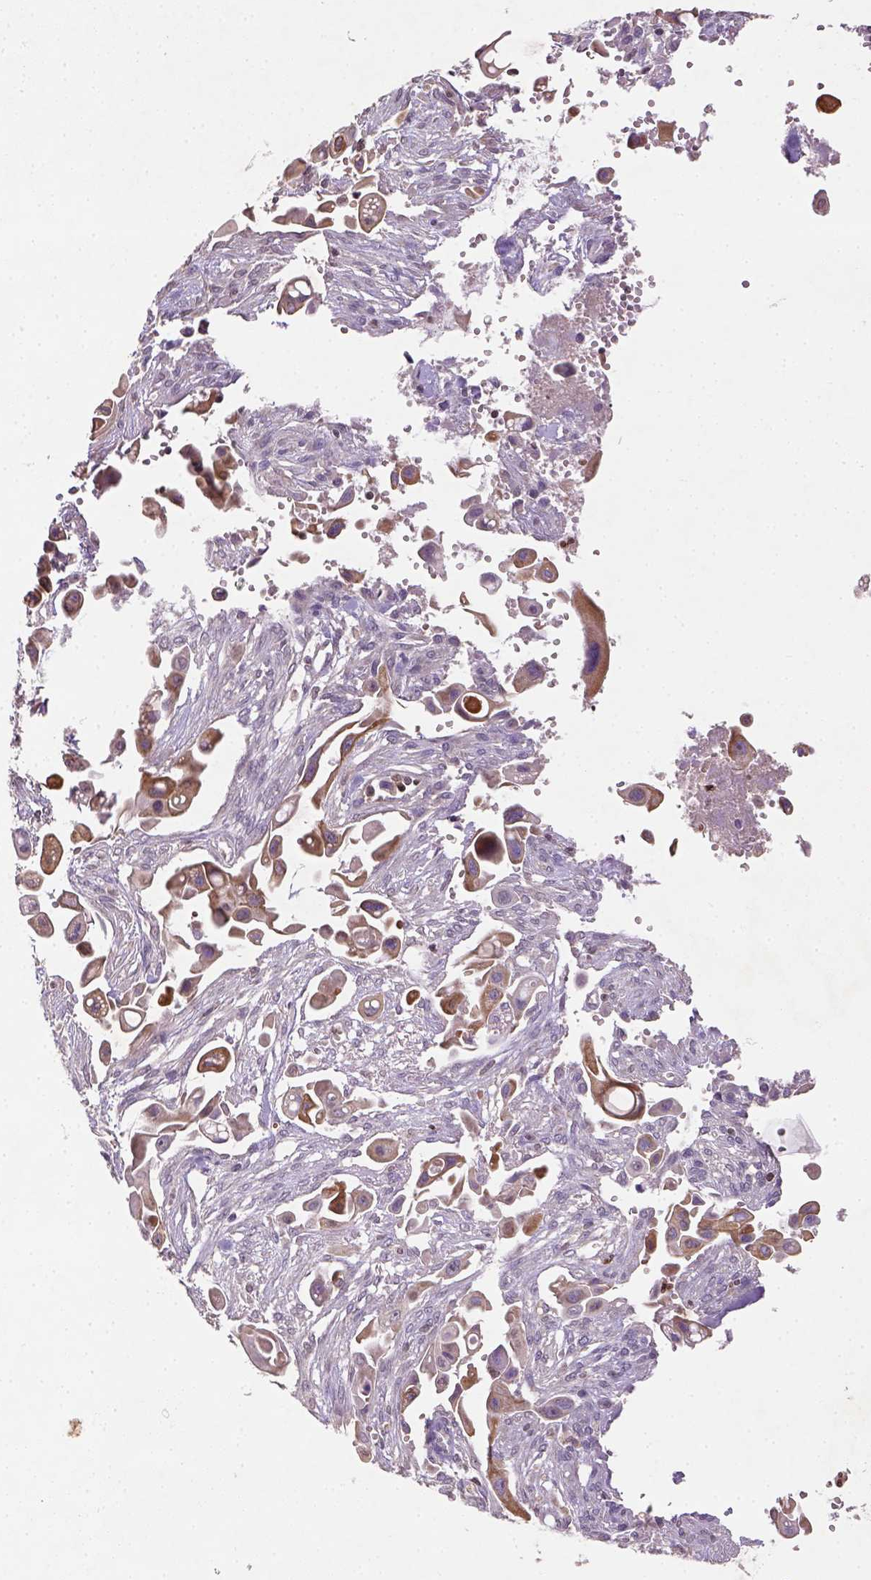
{"staining": {"intensity": "moderate", "quantity": ">75%", "location": "cytoplasmic/membranous"}, "tissue": "pancreatic cancer", "cell_type": "Tumor cells", "image_type": "cancer", "snomed": [{"axis": "morphology", "description": "Adenocarcinoma, NOS"}, {"axis": "topography", "description": "Pancreas"}], "caption": "Pancreatic cancer stained with a protein marker exhibits moderate staining in tumor cells.", "gene": "NUDT3", "patient": {"sex": "male", "age": 50}}